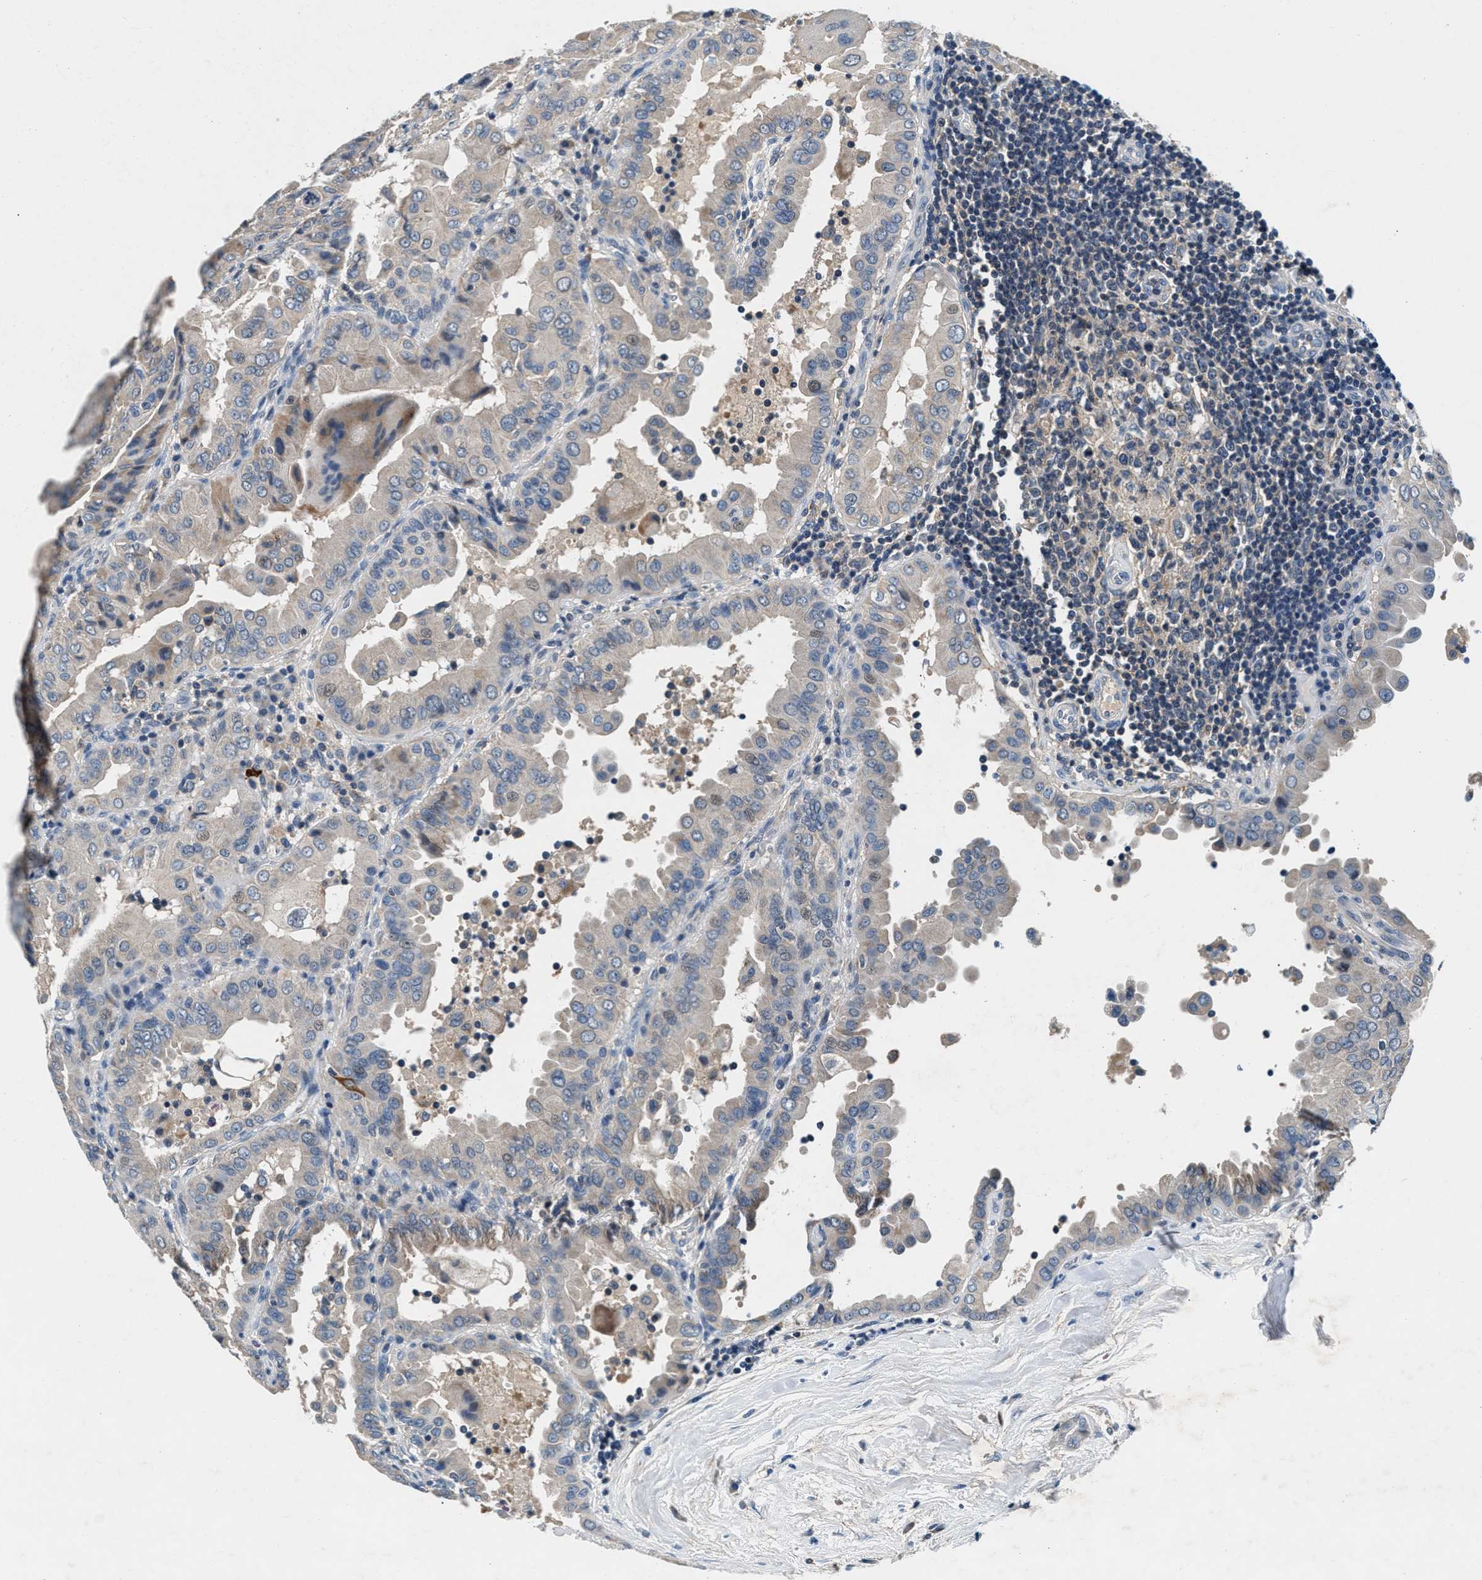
{"staining": {"intensity": "weak", "quantity": ">75%", "location": "cytoplasmic/membranous"}, "tissue": "thyroid cancer", "cell_type": "Tumor cells", "image_type": "cancer", "snomed": [{"axis": "morphology", "description": "Papillary adenocarcinoma, NOS"}, {"axis": "topography", "description": "Thyroid gland"}], "caption": "Thyroid cancer stained with DAB immunohistochemistry reveals low levels of weak cytoplasmic/membranous positivity in about >75% of tumor cells. (brown staining indicates protein expression, while blue staining denotes nuclei).", "gene": "DENND6B", "patient": {"sex": "male", "age": 33}}